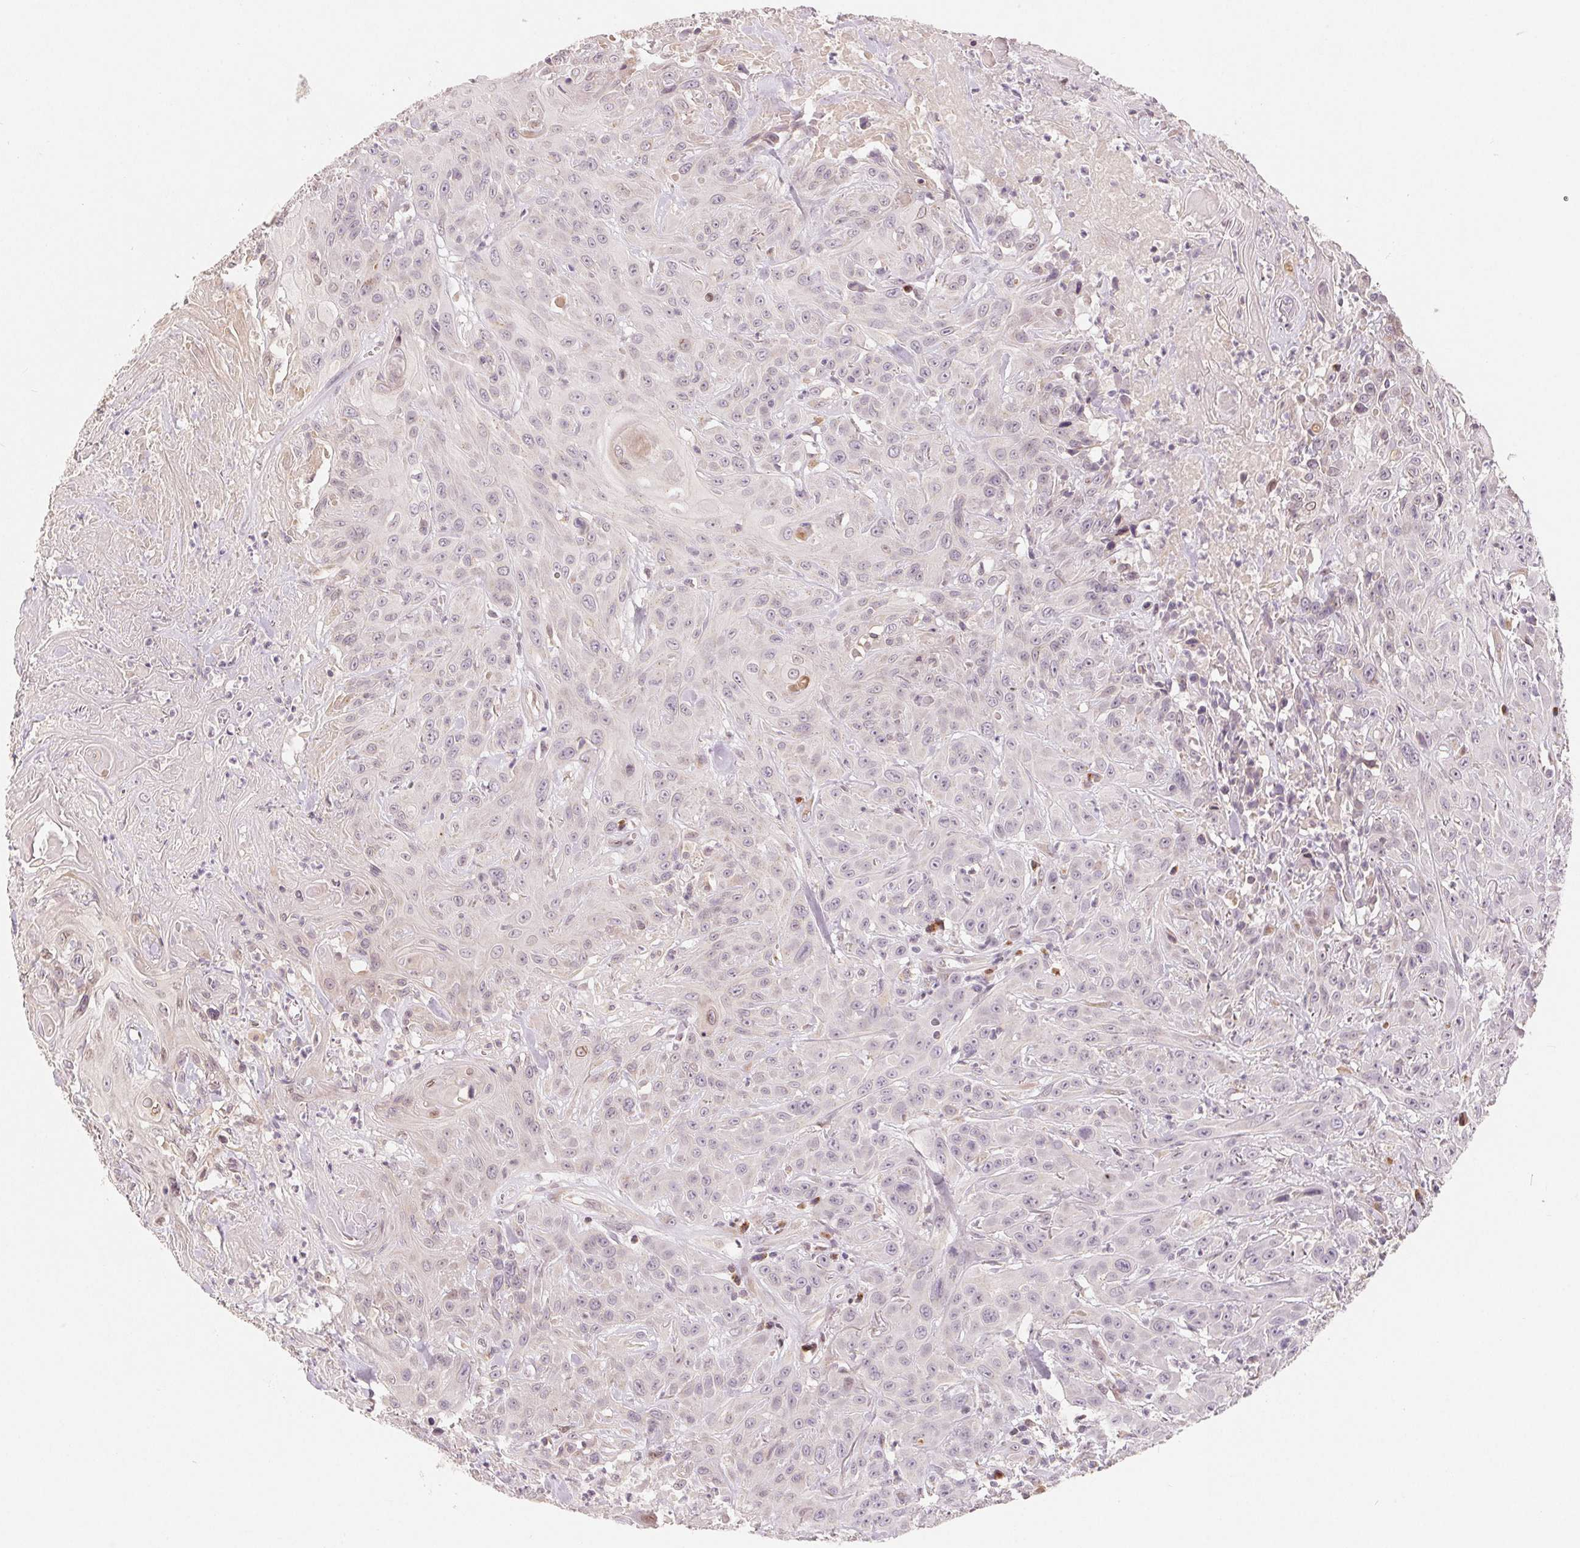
{"staining": {"intensity": "moderate", "quantity": "<25%", "location": "cytoplasmic/membranous"}, "tissue": "head and neck cancer", "cell_type": "Tumor cells", "image_type": "cancer", "snomed": [{"axis": "morphology", "description": "Squamous cell carcinoma, NOS"}, {"axis": "topography", "description": "Skin"}, {"axis": "topography", "description": "Head-Neck"}], "caption": "Immunohistochemical staining of human head and neck cancer (squamous cell carcinoma) reveals moderate cytoplasmic/membranous protein staining in about <25% of tumor cells.", "gene": "TMSB15B", "patient": {"sex": "male", "age": 80}}